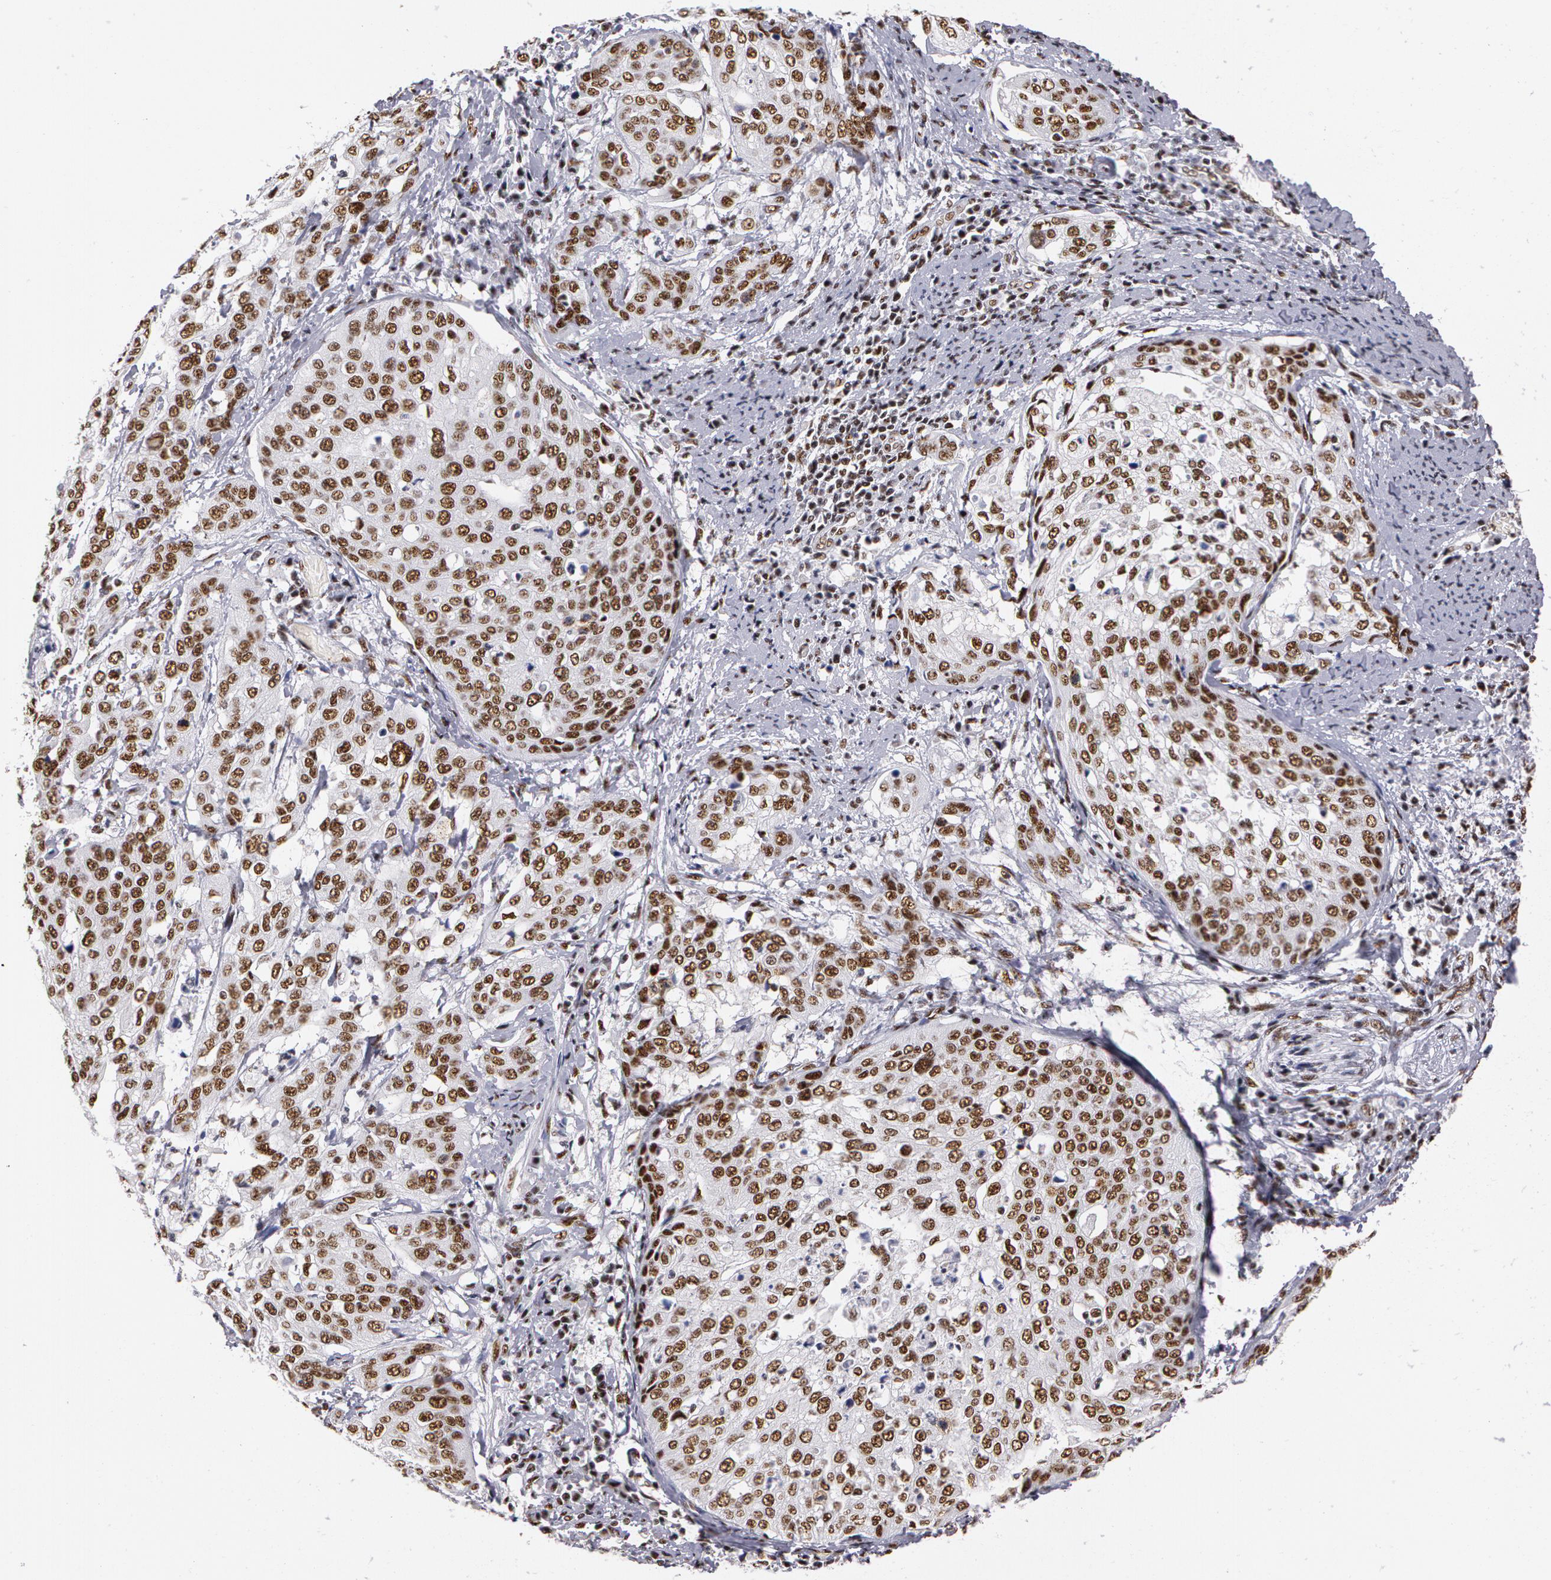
{"staining": {"intensity": "strong", "quantity": ">75%", "location": "nuclear"}, "tissue": "cervical cancer", "cell_type": "Tumor cells", "image_type": "cancer", "snomed": [{"axis": "morphology", "description": "Squamous cell carcinoma, NOS"}, {"axis": "topography", "description": "Cervix"}], "caption": "Strong nuclear staining for a protein is identified in approximately >75% of tumor cells of cervical squamous cell carcinoma using immunohistochemistry (IHC).", "gene": "PNN", "patient": {"sex": "female", "age": 41}}